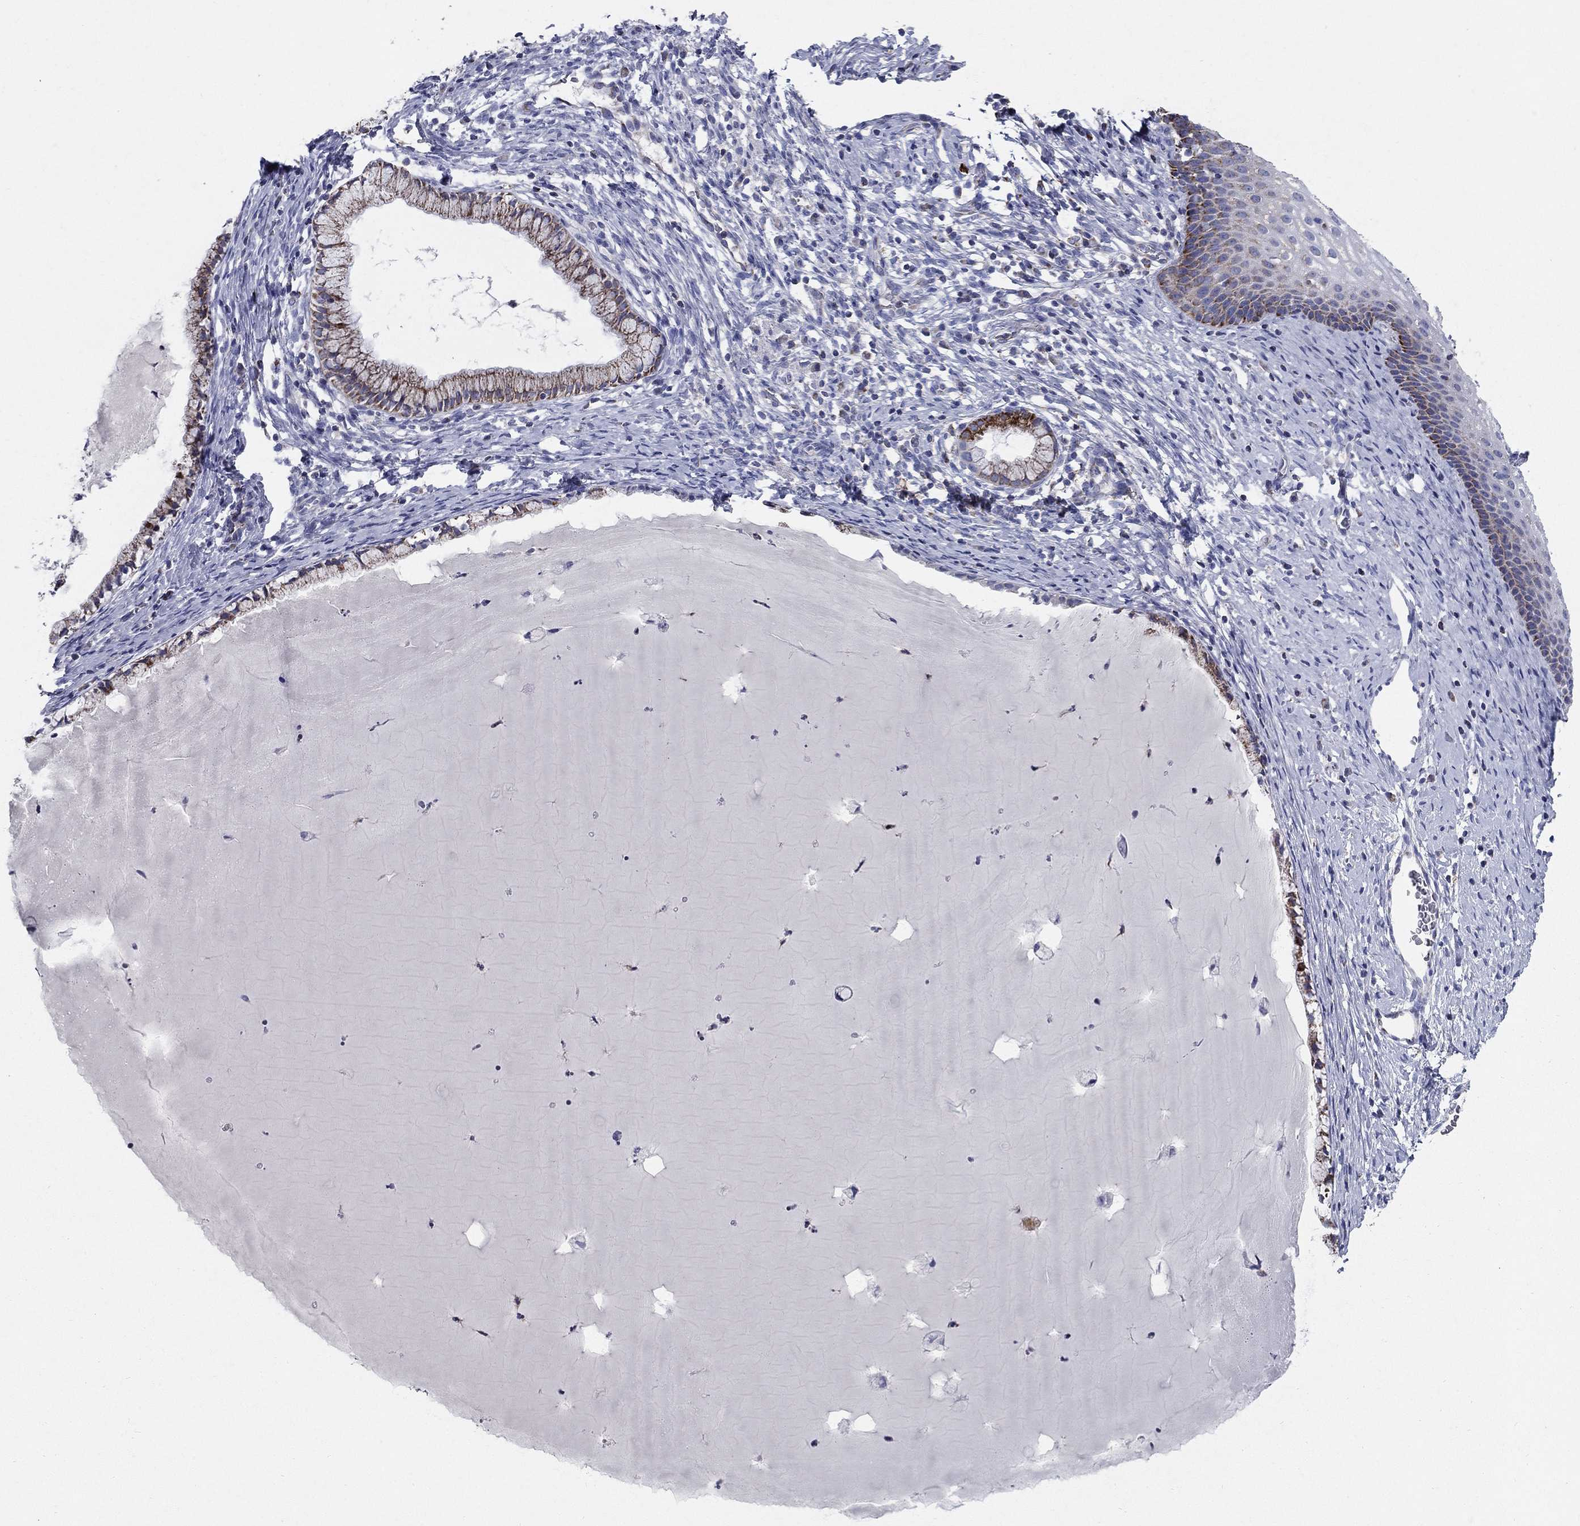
{"staining": {"intensity": "moderate", "quantity": "<25%", "location": "cytoplasmic/membranous"}, "tissue": "cervix", "cell_type": "Glandular cells", "image_type": "normal", "snomed": [{"axis": "morphology", "description": "Normal tissue, NOS"}, {"axis": "topography", "description": "Cervix"}], "caption": "This photomicrograph displays immunohistochemistry staining of benign human cervix, with low moderate cytoplasmic/membranous staining in approximately <25% of glandular cells.", "gene": "NDUFA4L2", "patient": {"sex": "female", "age": 39}}